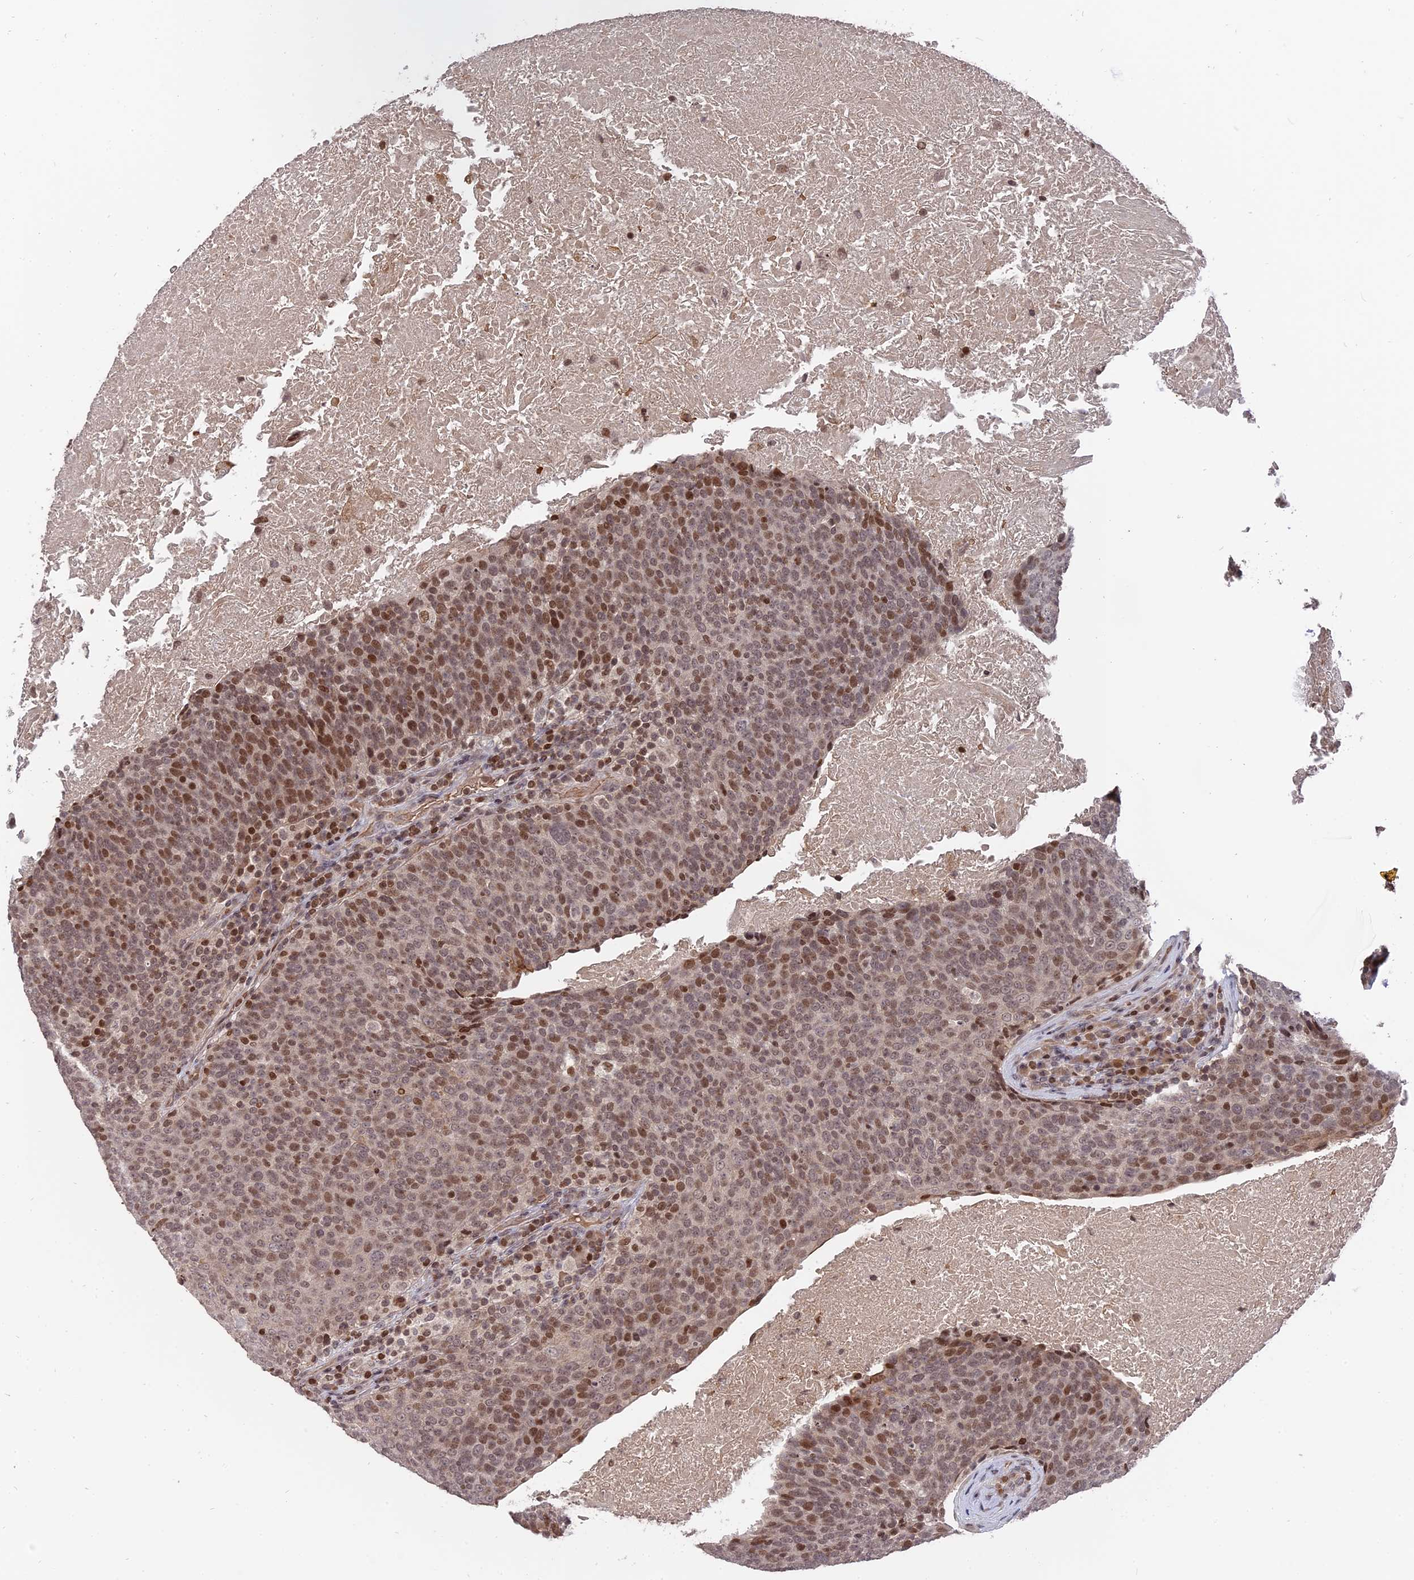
{"staining": {"intensity": "moderate", "quantity": ">75%", "location": "nuclear"}, "tissue": "head and neck cancer", "cell_type": "Tumor cells", "image_type": "cancer", "snomed": [{"axis": "morphology", "description": "Squamous cell carcinoma, NOS"}, {"axis": "morphology", "description": "Squamous cell carcinoma, metastatic, NOS"}, {"axis": "topography", "description": "Lymph node"}, {"axis": "topography", "description": "Head-Neck"}], "caption": "Immunohistochemistry histopathology image of neoplastic tissue: human head and neck metastatic squamous cell carcinoma stained using immunohistochemistry (IHC) reveals medium levels of moderate protein expression localized specifically in the nuclear of tumor cells, appearing as a nuclear brown color.", "gene": "NR1H3", "patient": {"sex": "male", "age": 62}}